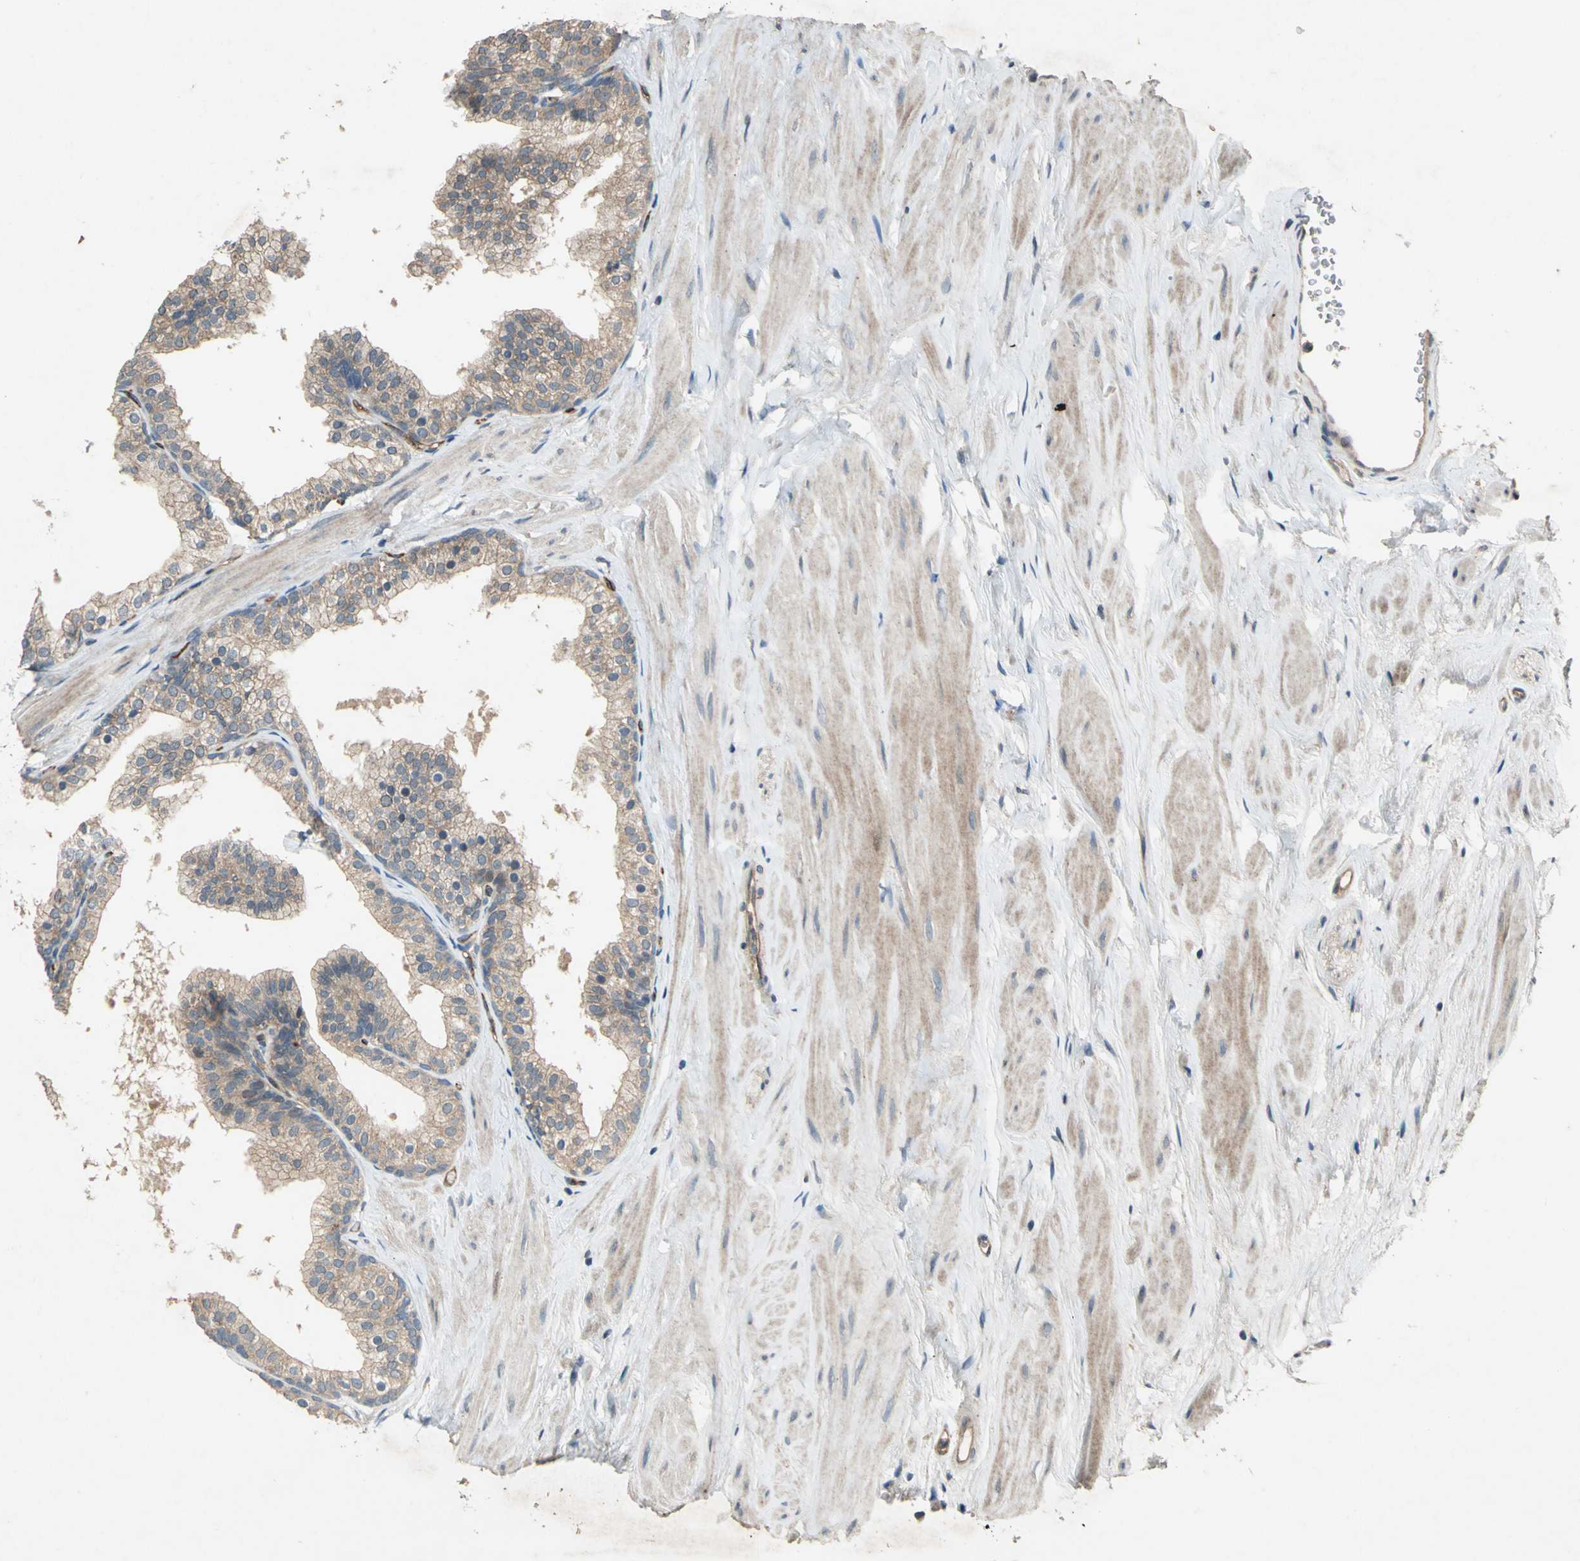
{"staining": {"intensity": "weak", "quantity": "25%-75%", "location": "cytoplasmic/membranous"}, "tissue": "prostate", "cell_type": "Glandular cells", "image_type": "normal", "snomed": [{"axis": "morphology", "description": "Normal tissue, NOS"}, {"axis": "topography", "description": "Prostate"}], "caption": "Immunohistochemistry (DAB (3,3'-diaminobenzidine)) staining of normal human prostate displays weak cytoplasmic/membranous protein staining in about 25%-75% of glandular cells. (DAB (3,3'-diaminobenzidine) IHC with brightfield microscopy, high magnification).", "gene": "EMCN", "patient": {"sex": "male", "age": 60}}